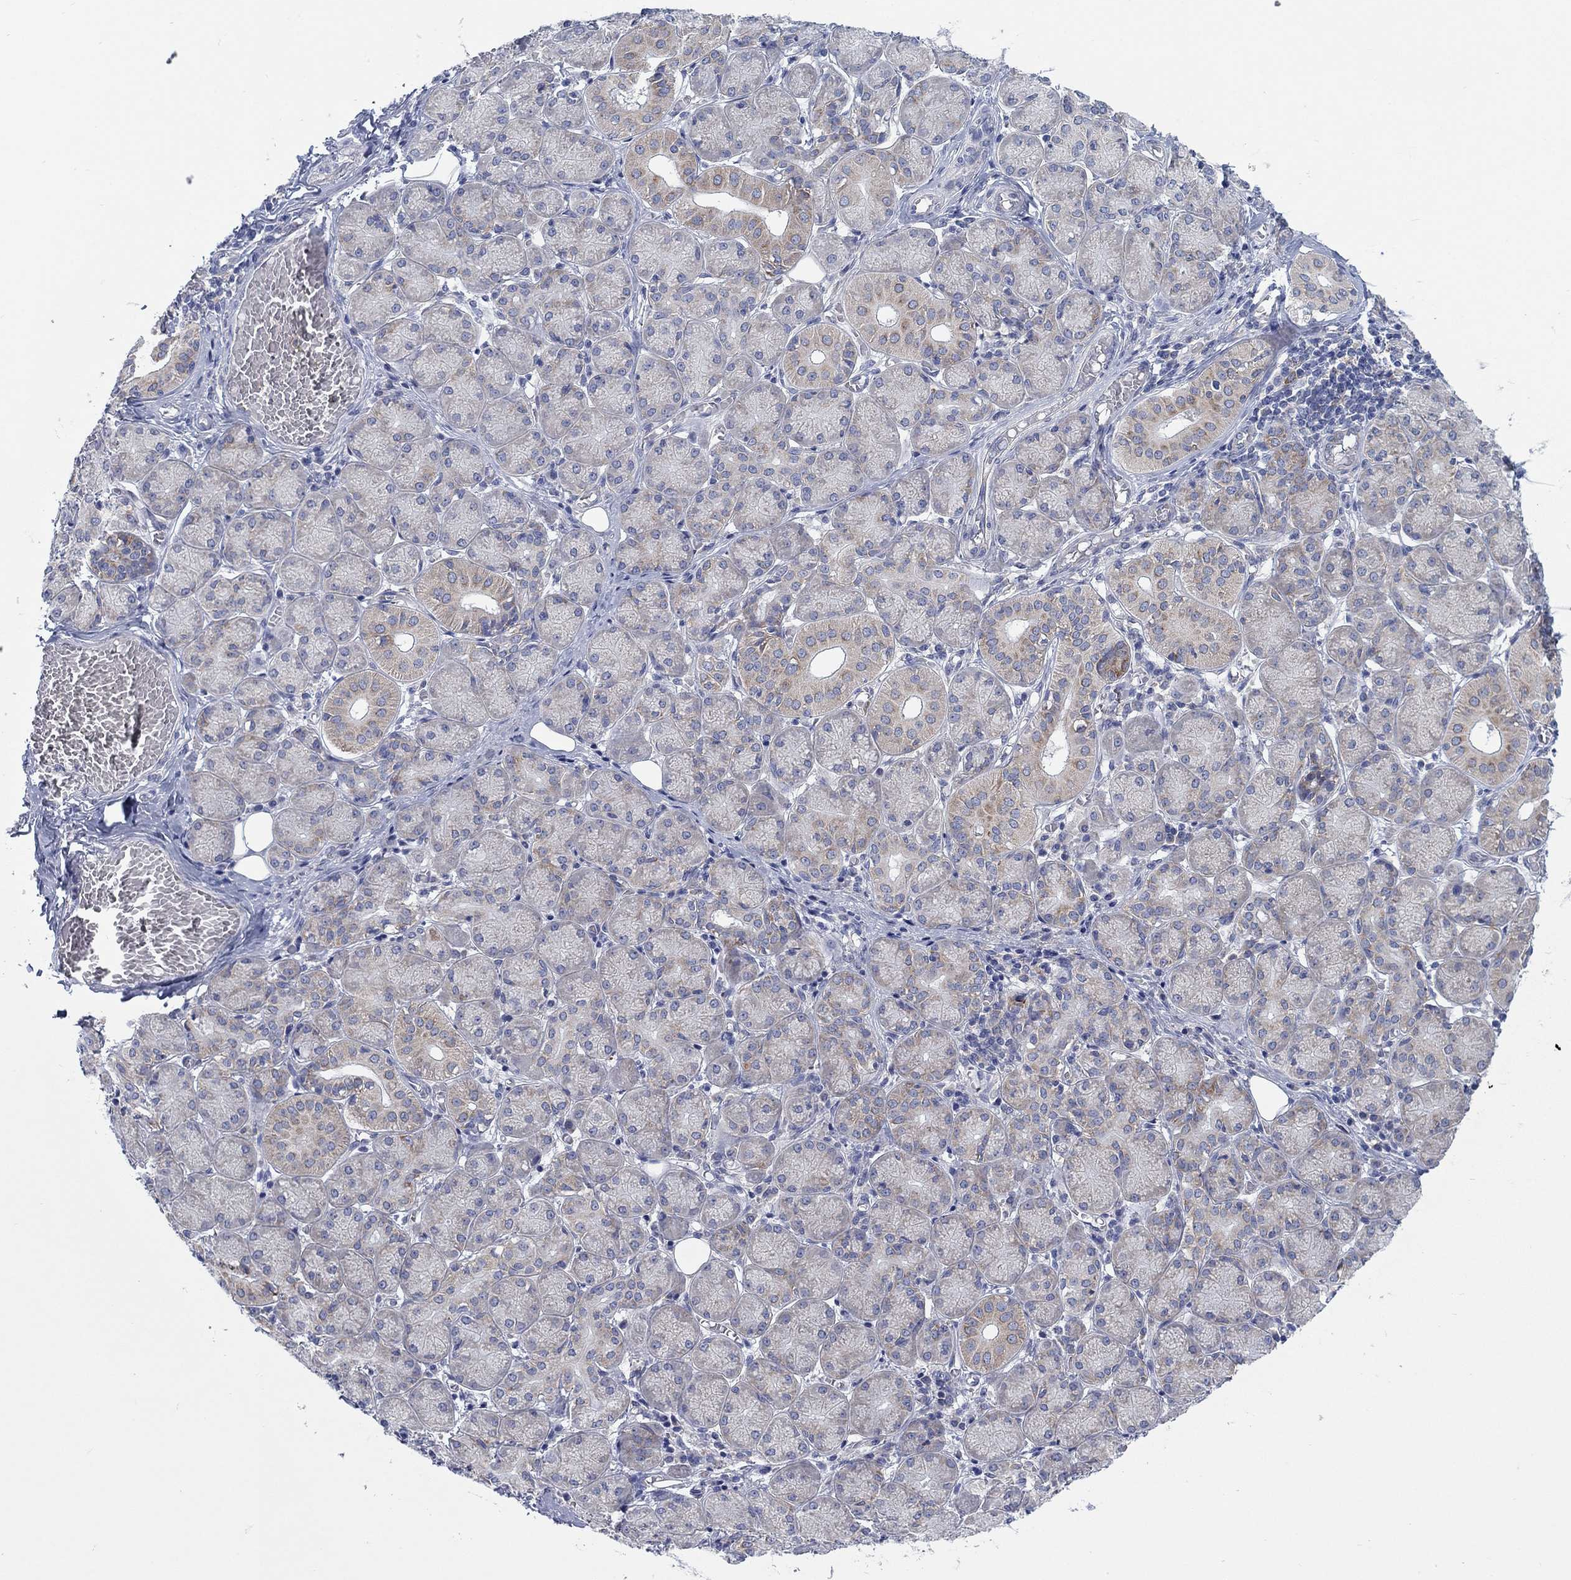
{"staining": {"intensity": "moderate", "quantity": "<25%", "location": "cytoplasmic/membranous"}, "tissue": "salivary gland", "cell_type": "Glandular cells", "image_type": "normal", "snomed": [{"axis": "morphology", "description": "Normal tissue, NOS"}, {"axis": "topography", "description": "Salivary gland"}, {"axis": "topography", "description": "Peripheral nerve tissue"}], "caption": "IHC staining of benign salivary gland, which shows low levels of moderate cytoplasmic/membranous positivity in about <25% of glandular cells indicating moderate cytoplasmic/membranous protein positivity. The staining was performed using DAB (brown) for protein detection and nuclei were counterstained in hematoxylin (blue).", "gene": "TMEM59", "patient": {"sex": "female", "age": 24}}